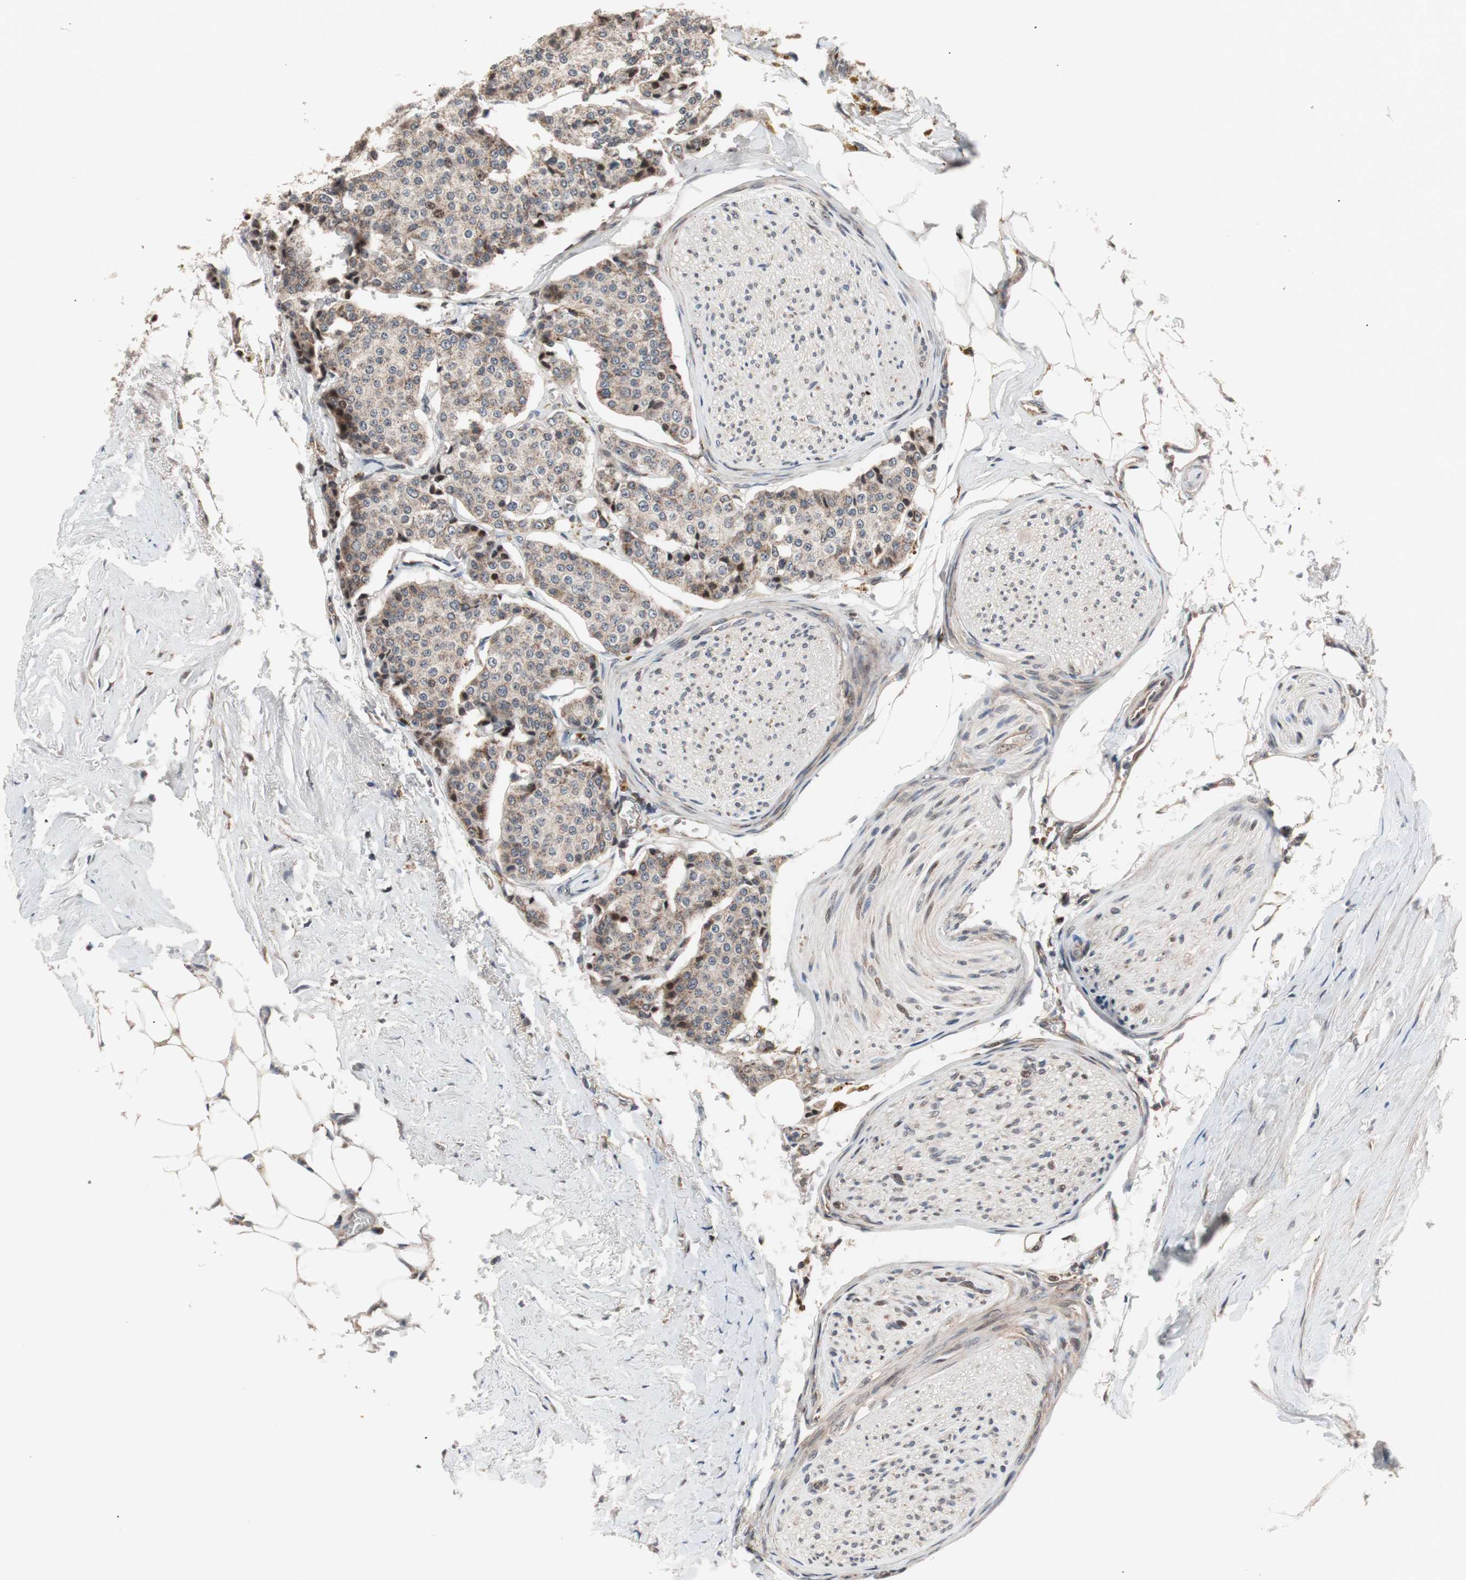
{"staining": {"intensity": "moderate", "quantity": ">75%", "location": "cytoplasmic/membranous"}, "tissue": "carcinoid", "cell_type": "Tumor cells", "image_type": "cancer", "snomed": [{"axis": "morphology", "description": "Carcinoid, malignant, NOS"}, {"axis": "topography", "description": "Colon"}], "caption": "Moderate cytoplasmic/membranous expression is present in about >75% of tumor cells in carcinoid (malignant).", "gene": "NF2", "patient": {"sex": "female", "age": 61}}